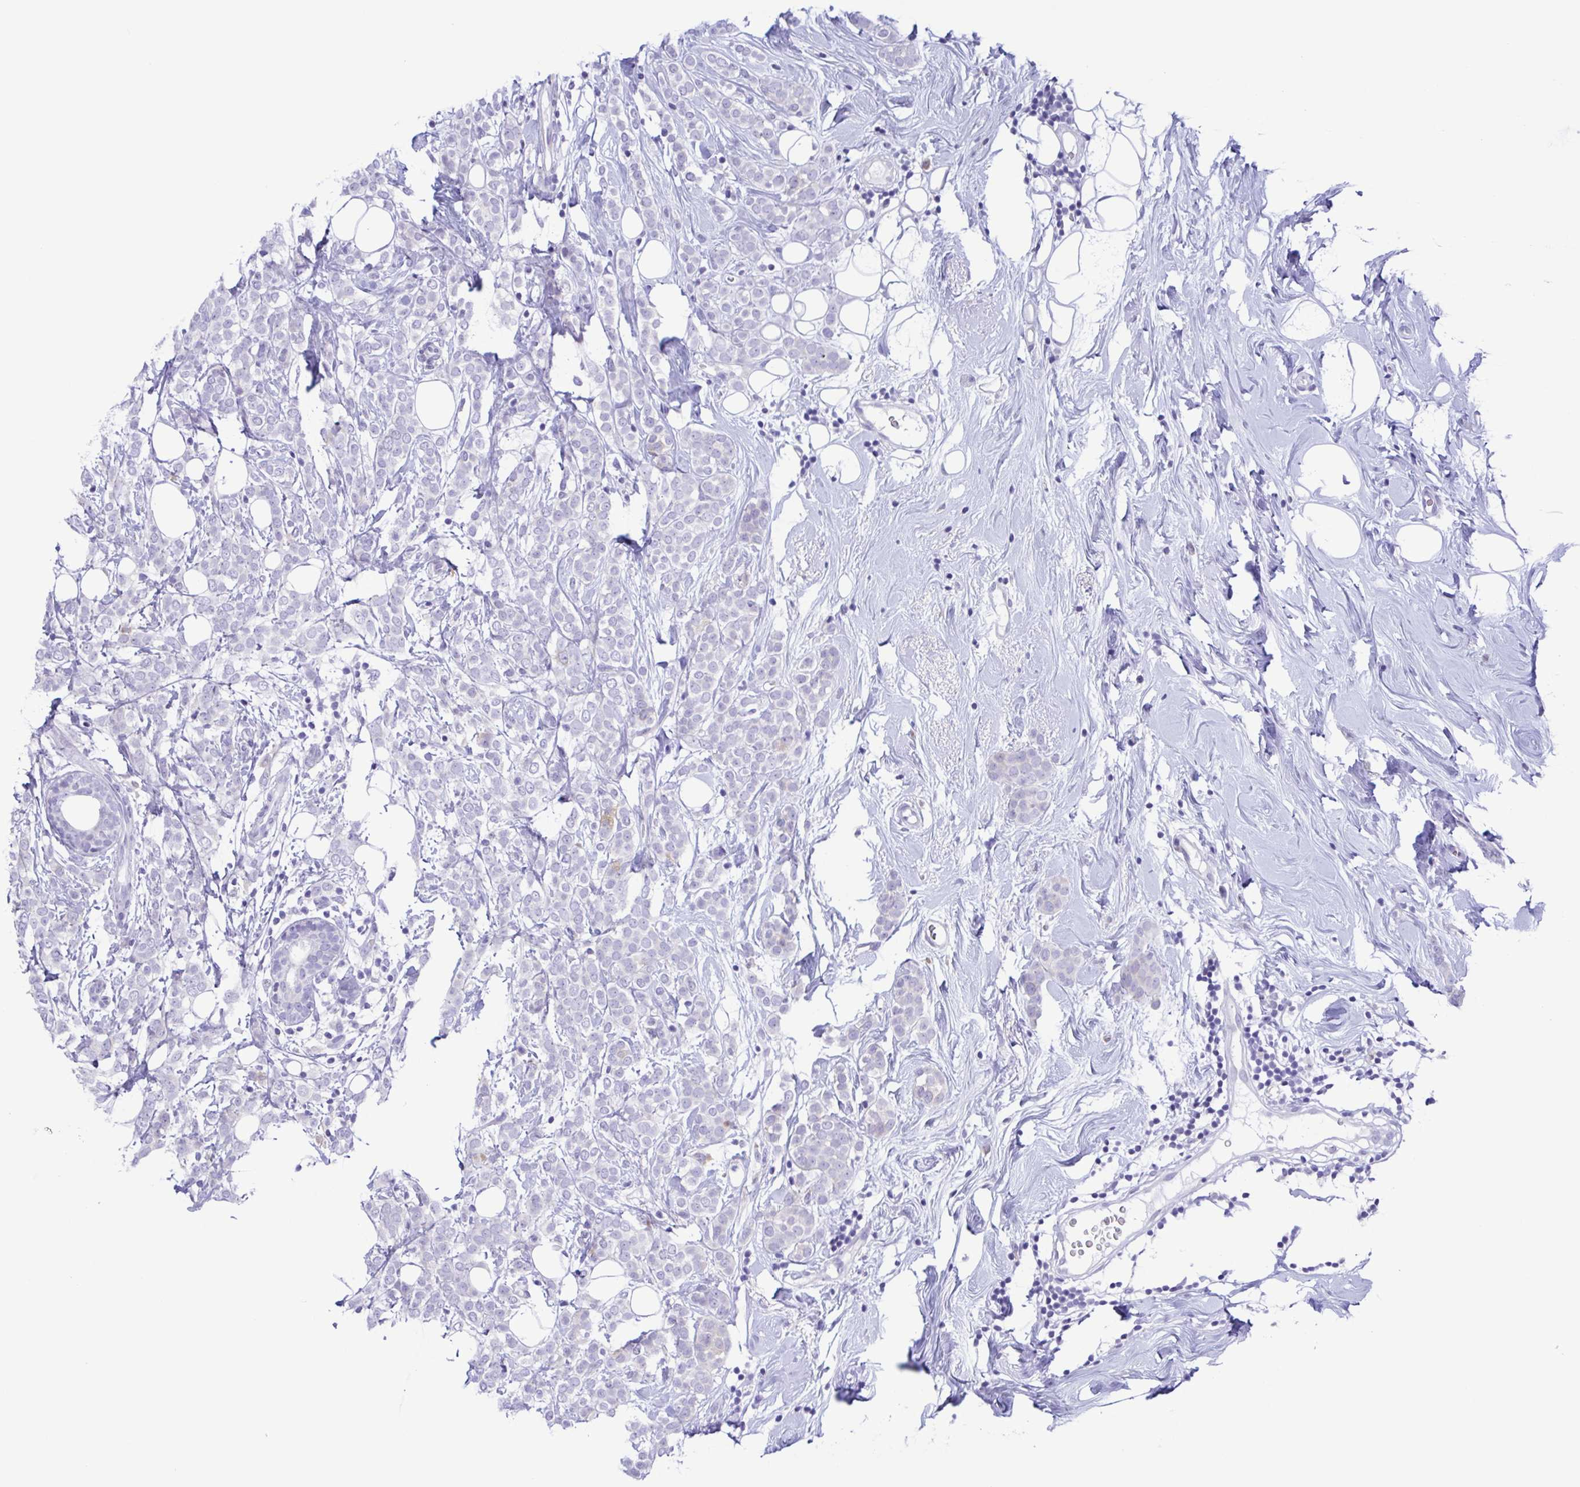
{"staining": {"intensity": "negative", "quantity": "none", "location": "none"}, "tissue": "breast cancer", "cell_type": "Tumor cells", "image_type": "cancer", "snomed": [{"axis": "morphology", "description": "Lobular carcinoma"}, {"axis": "topography", "description": "Breast"}], "caption": "This is an immunohistochemistry (IHC) photomicrograph of breast cancer (lobular carcinoma). There is no expression in tumor cells.", "gene": "TNNI3", "patient": {"sex": "female", "age": 49}}